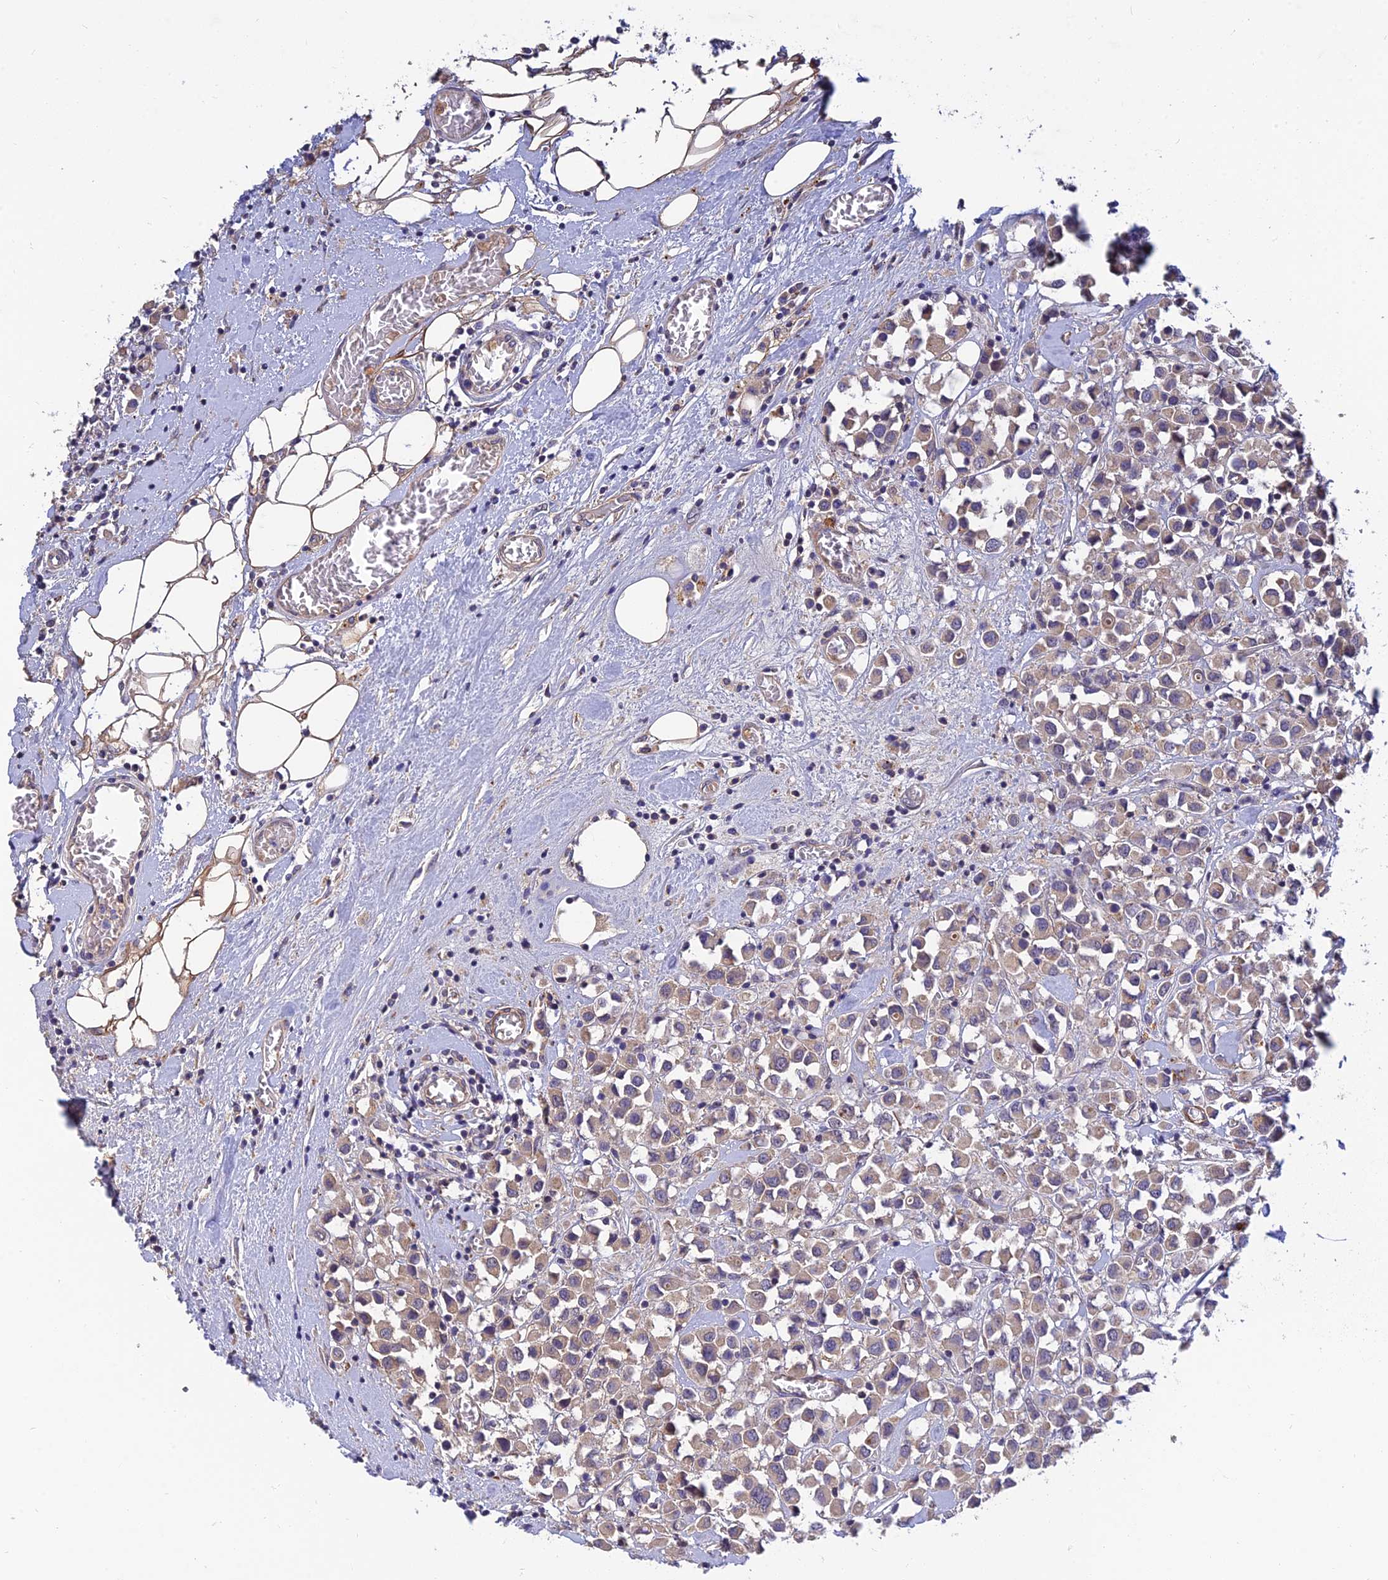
{"staining": {"intensity": "weak", "quantity": "<25%", "location": "cytoplasmic/membranous"}, "tissue": "breast cancer", "cell_type": "Tumor cells", "image_type": "cancer", "snomed": [{"axis": "morphology", "description": "Duct carcinoma"}, {"axis": "topography", "description": "Breast"}], "caption": "Breast cancer stained for a protein using immunohistochemistry (IHC) shows no positivity tumor cells.", "gene": "MRPL35", "patient": {"sex": "female", "age": 61}}